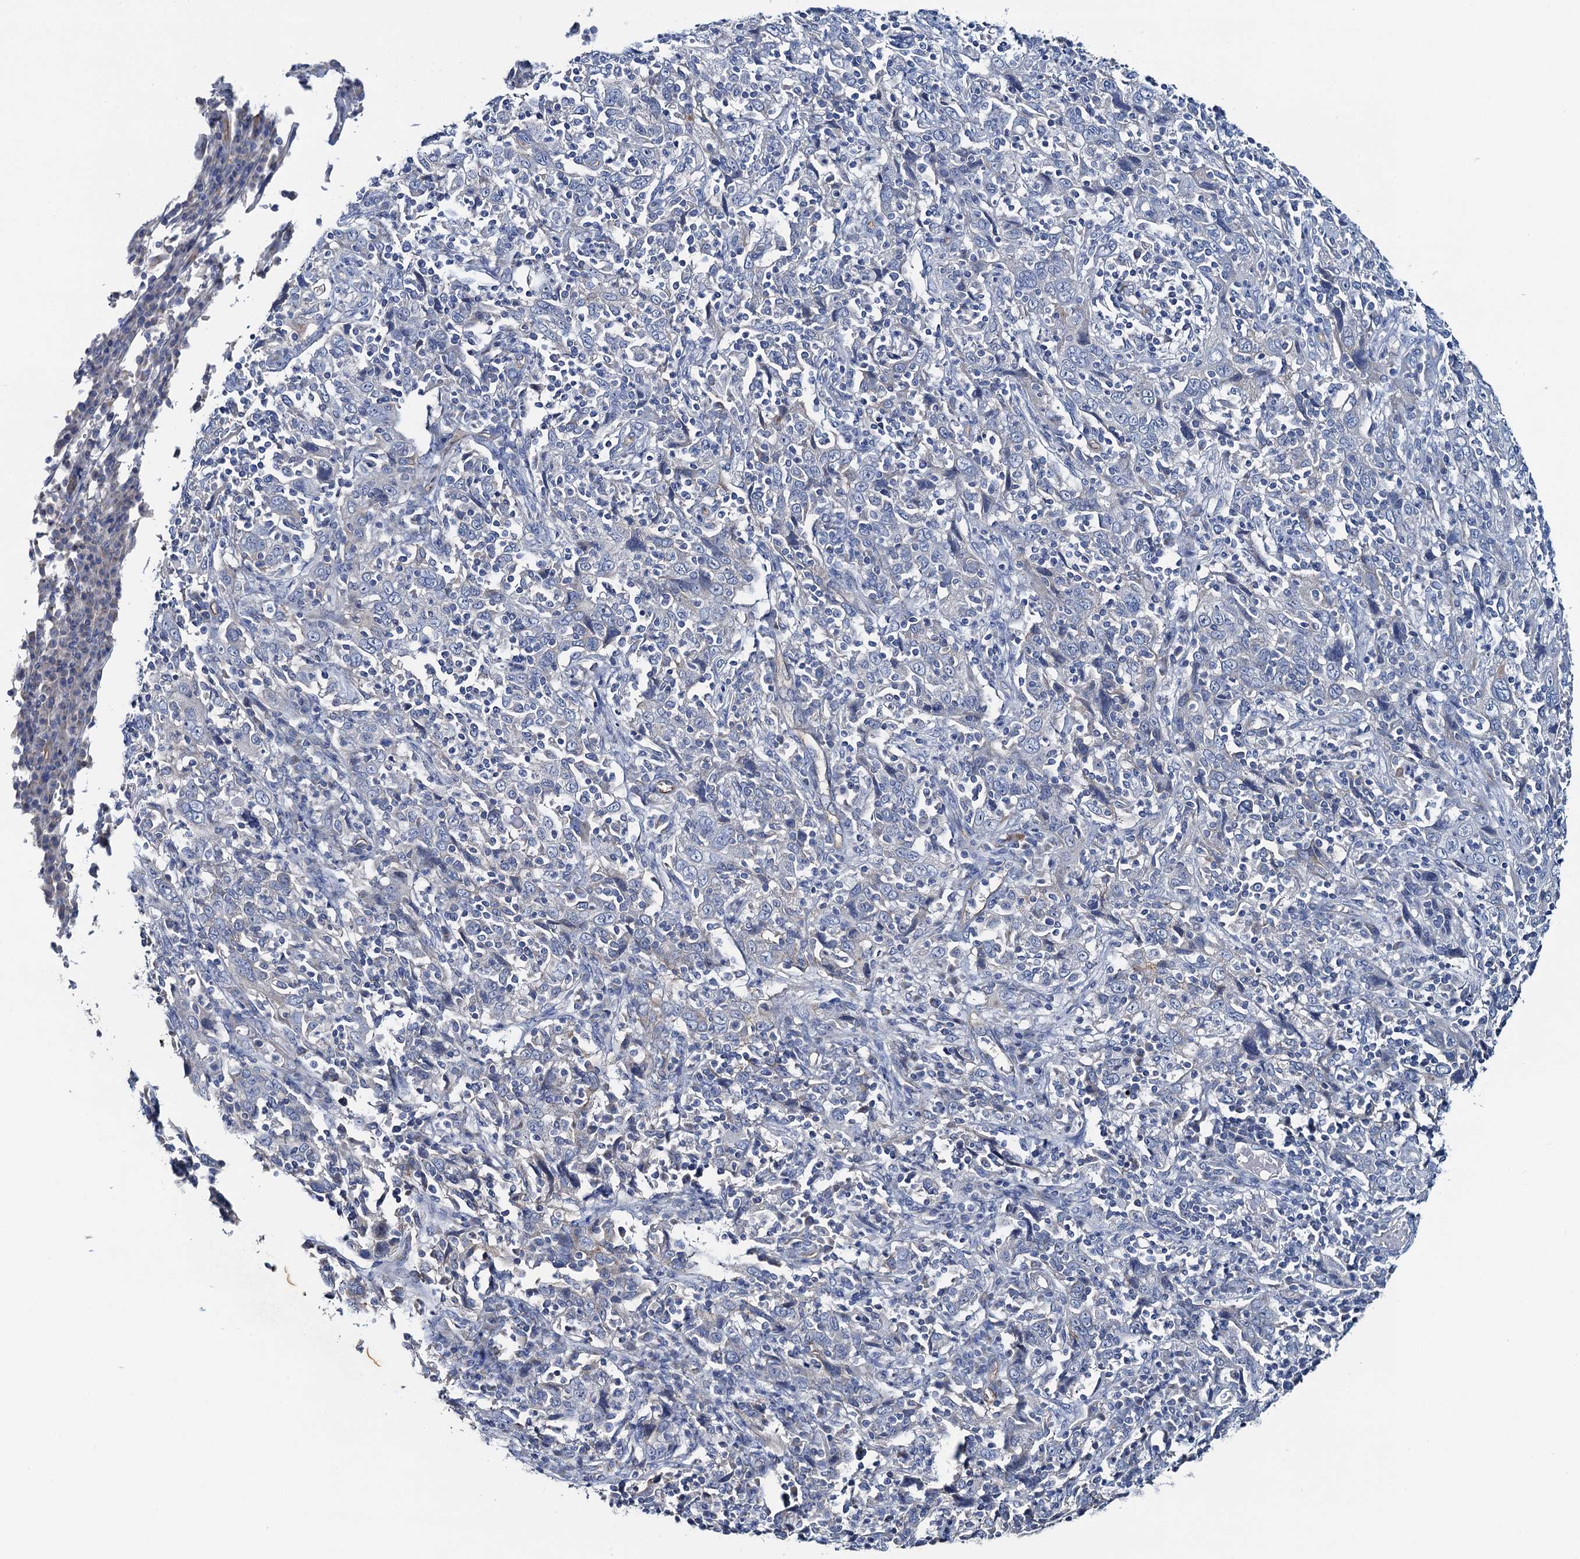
{"staining": {"intensity": "negative", "quantity": "none", "location": "none"}, "tissue": "cervical cancer", "cell_type": "Tumor cells", "image_type": "cancer", "snomed": [{"axis": "morphology", "description": "Squamous cell carcinoma, NOS"}, {"axis": "topography", "description": "Cervix"}], "caption": "This is a image of immunohistochemistry staining of cervical cancer (squamous cell carcinoma), which shows no staining in tumor cells. (Stains: DAB (3,3'-diaminobenzidine) immunohistochemistry (IHC) with hematoxylin counter stain, Microscopy: brightfield microscopy at high magnification).", "gene": "PLLP", "patient": {"sex": "female", "age": 46}}